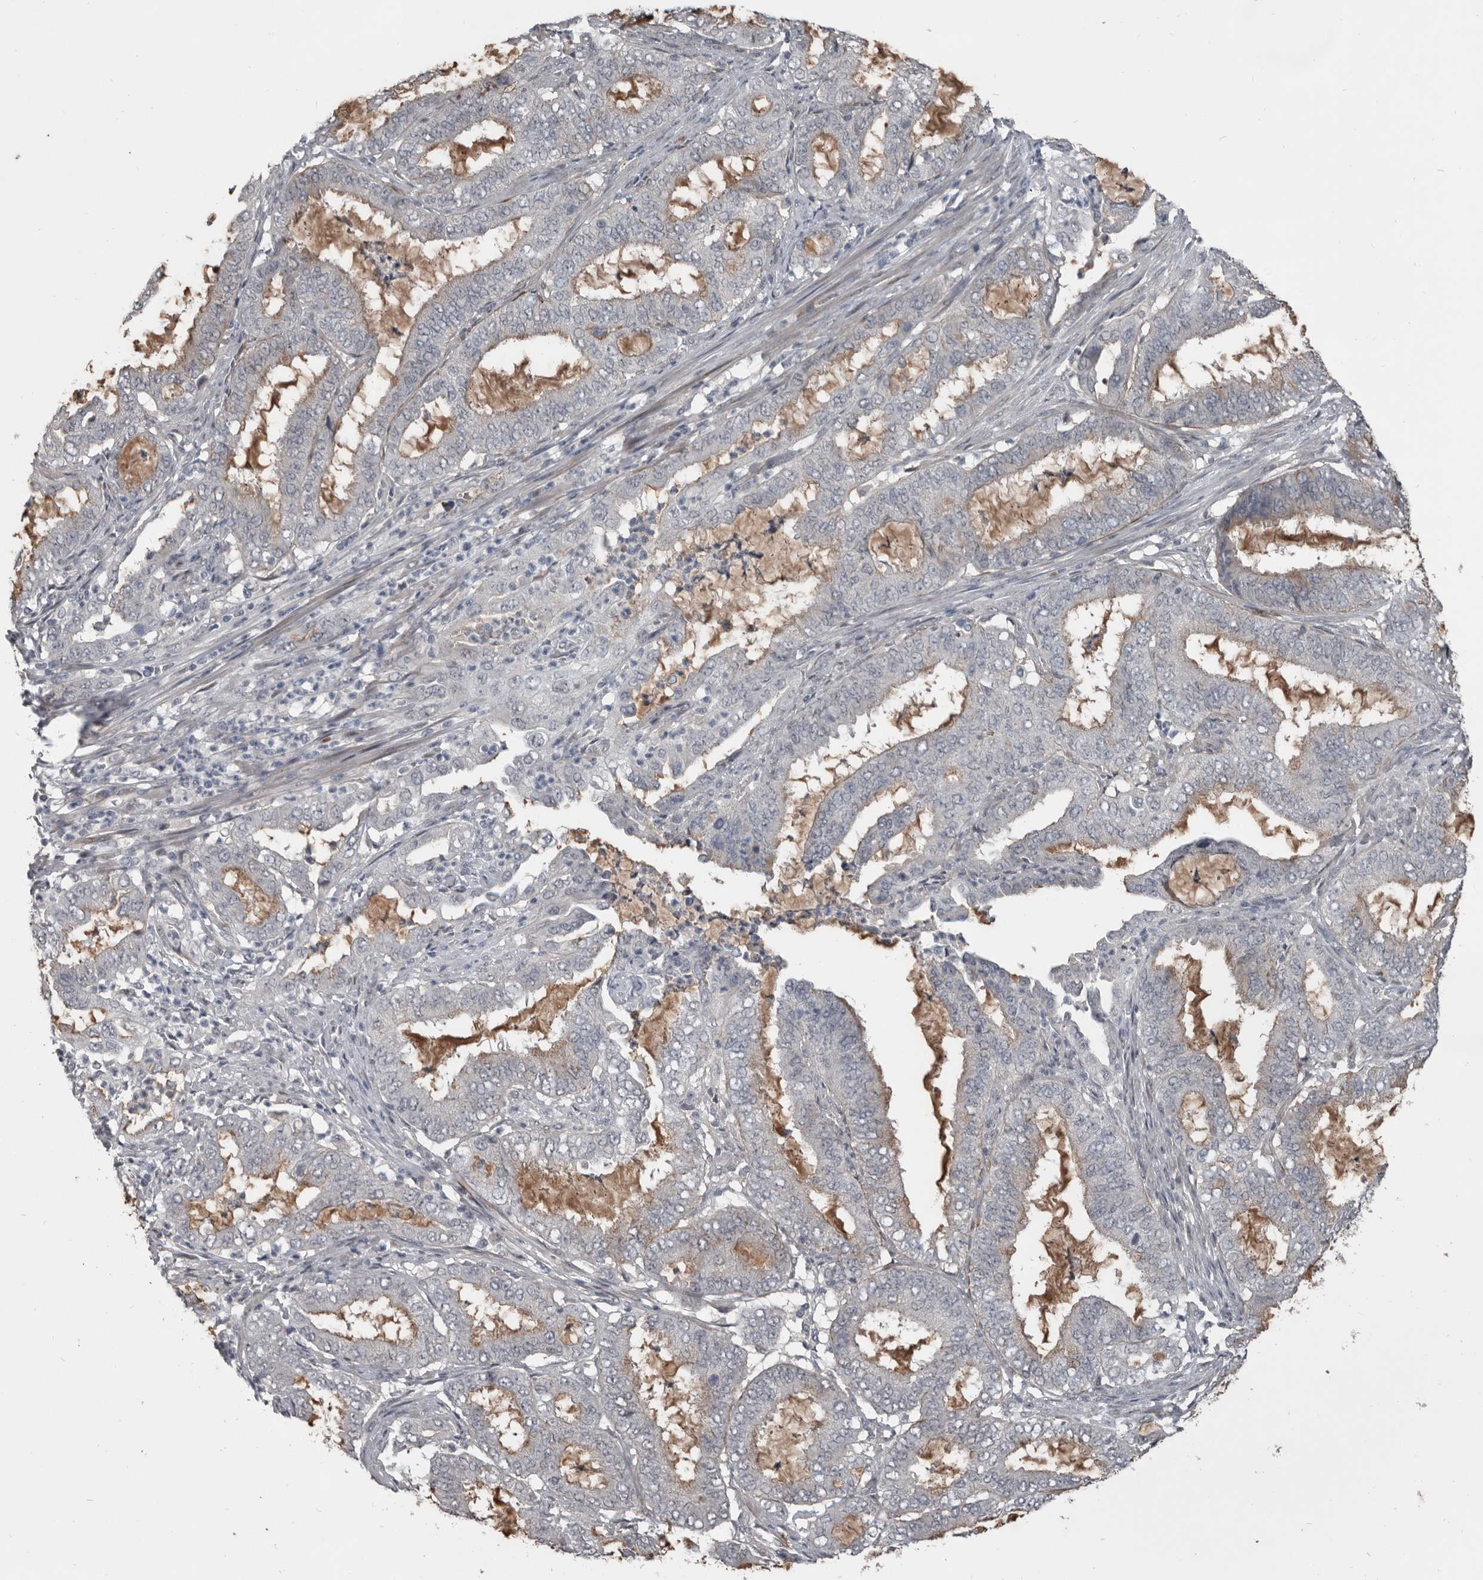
{"staining": {"intensity": "negative", "quantity": "none", "location": "none"}, "tissue": "endometrial cancer", "cell_type": "Tumor cells", "image_type": "cancer", "snomed": [{"axis": "morphology", "description": "Adenocarcinoma, NOS"}, {"axis": "topography", "description": "Endometrium"}], "caption": "Immunohistochemistry (IHC) histopathology image of endometrial cancer (adenocarcinoma) stained for a protein (brown), which displays no expression in tumor cells.", "gene": "C1orf216", "patient": {"sex": "female", "age": 51}}